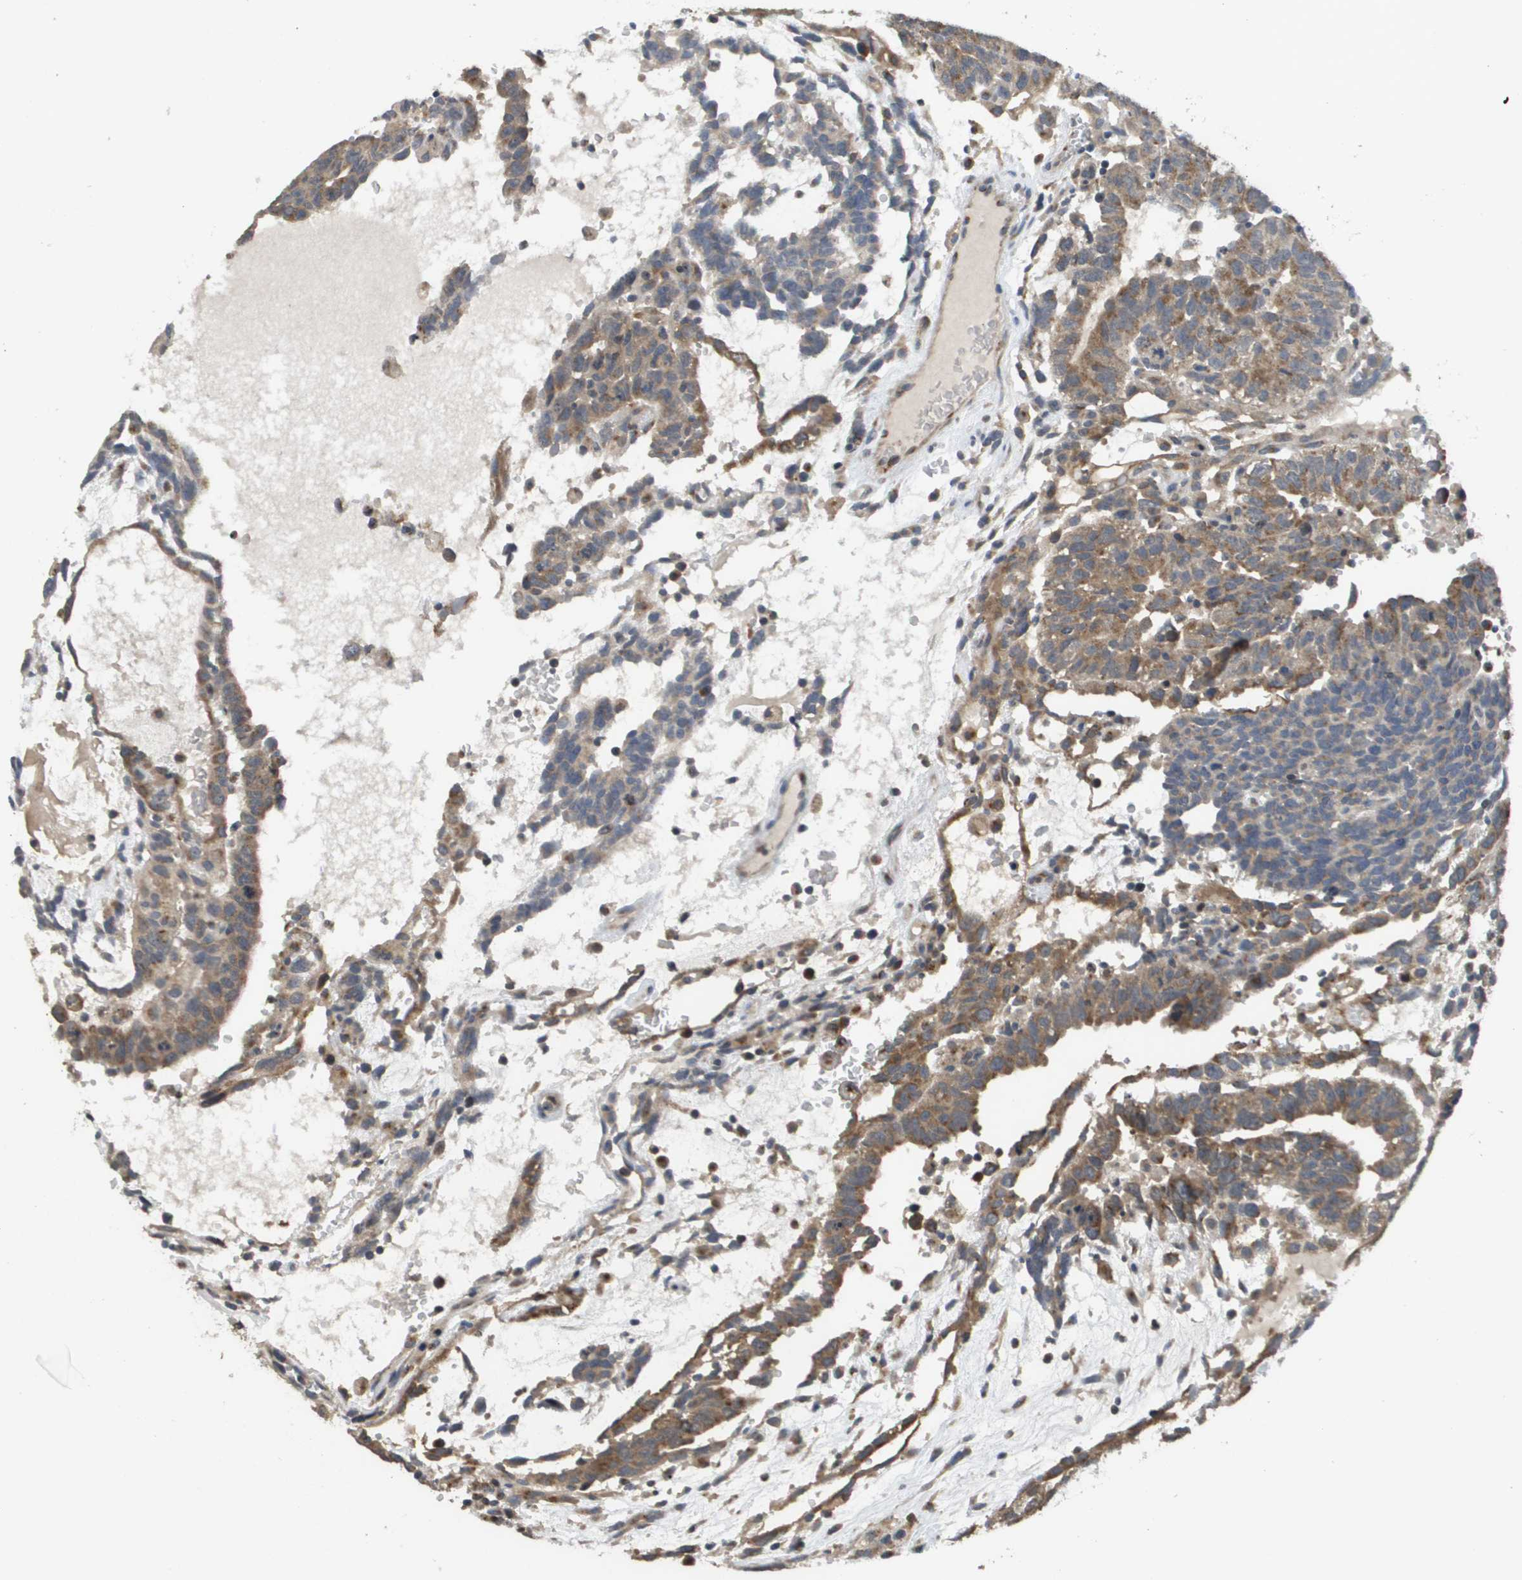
{"staining": {"intensity": "moderate", "quantity": ">75%", "location": "cytoplasmic/membranous"}, "tissue": "testis cancer", "cell_type": "Tumor cells", "image_type": "cancer", "snomed": [{"axis": "morphology", "description": "Seminoma, NOS"}, {"axis": "morphology", "description": "Carcinoma, Embryonal, NOS"}, {"axis": "topography", "description": "Testis"}], "caption": "Human testis seminoma stained for a protein (brown) displays moderate cytoplasmic/membranous positive expression in about >75% of tumor cells.", "gene": "PCK1", "patient": {"sex": "male", "age": 52}}